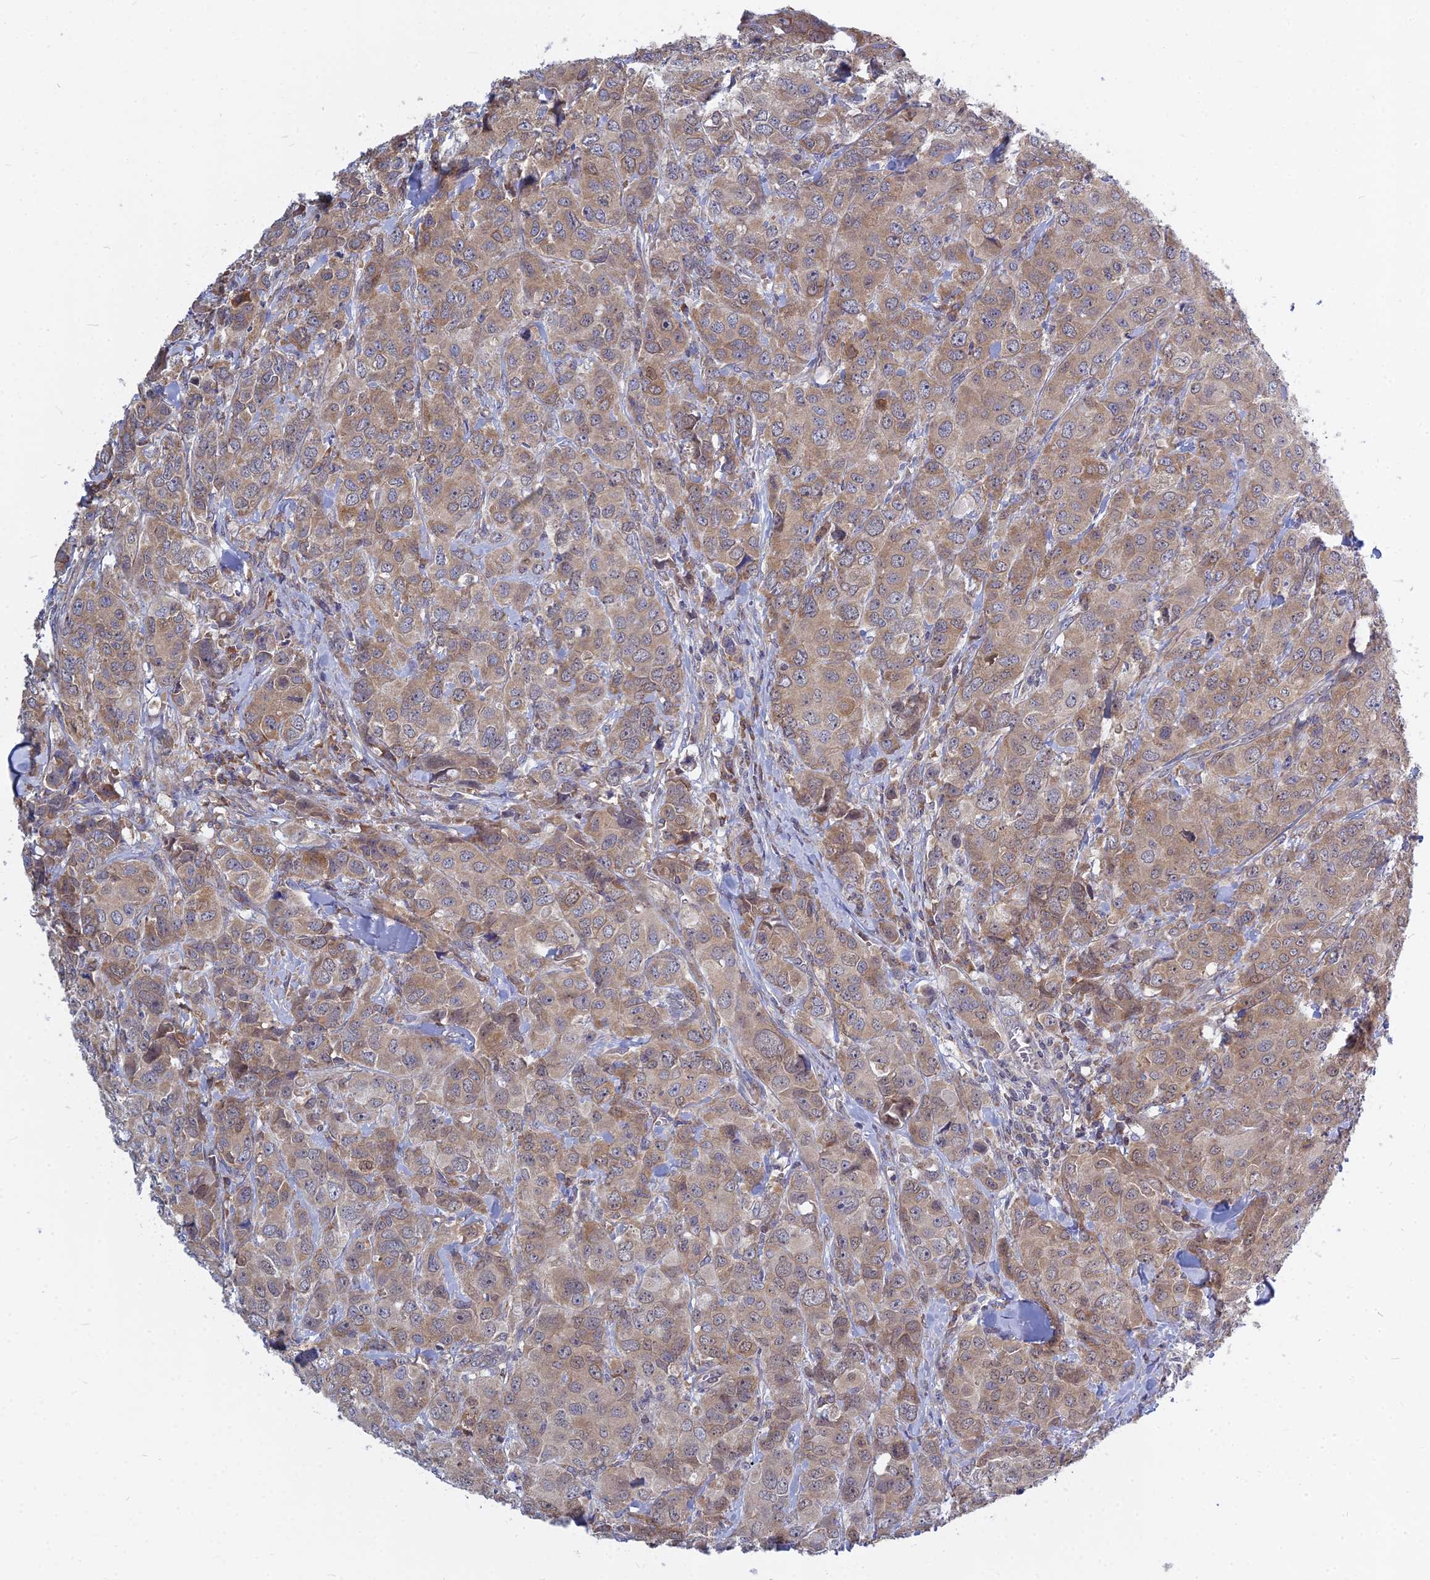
{"staining": {"intensity": "moderate", "quantity": "25%-75%", "location": "cytoplasmic/membranous"}, "tissue": "breast cancer", "cell_type": "Tumor cells", "image_type": "cancer", "snomed": [{"axis": "morphology", "description": "Duct carcinoma"}, {"axis": "topography", "description": "Breast"}], "caption": "Approximately 25%-75% of tumor cells in breast intraductal carcinoma demonstrate moderate cytoplasmic/membranous protein expression as visualized by brown immunohistochemical staining.", "gene": "KIAA1143", "patient": {"sex": "female", "age": 43}}